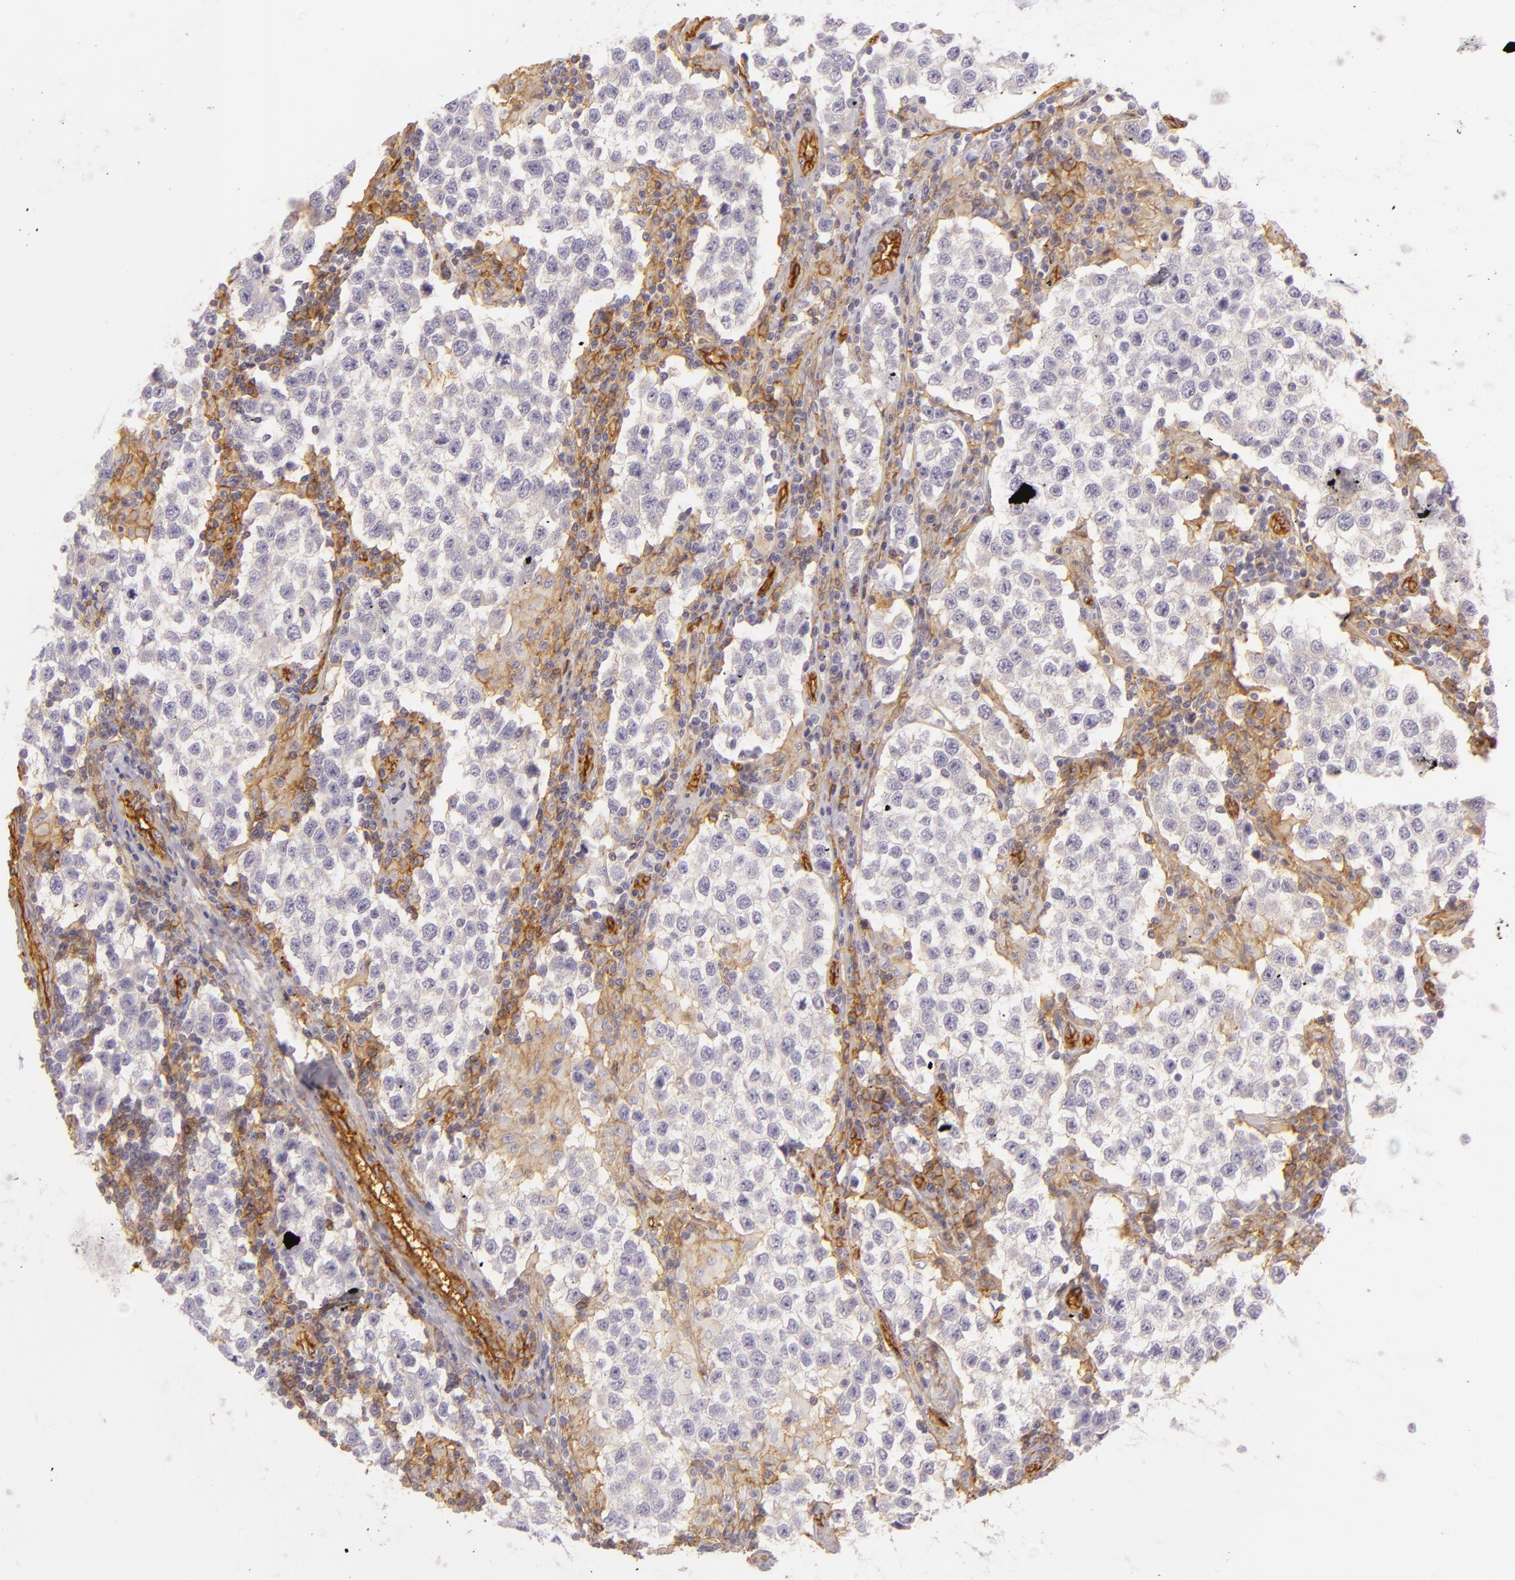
{"staining": {"intensity": "negative", "quantity": "none", "location": "none"}, "tissue": "testis cancer", "cell_type": "Tumor cells", "image_type": "cancer", "snomed": [{"axis": "morphology", "description": "Seminoma, NOS"}, {"axis": "topography", "description": "Testis"}], "caption": "Tumor cells show no significant protein staining in testis seminoma.", "gene": "CD59", "patient": {"sex": "male", "age": 36}}